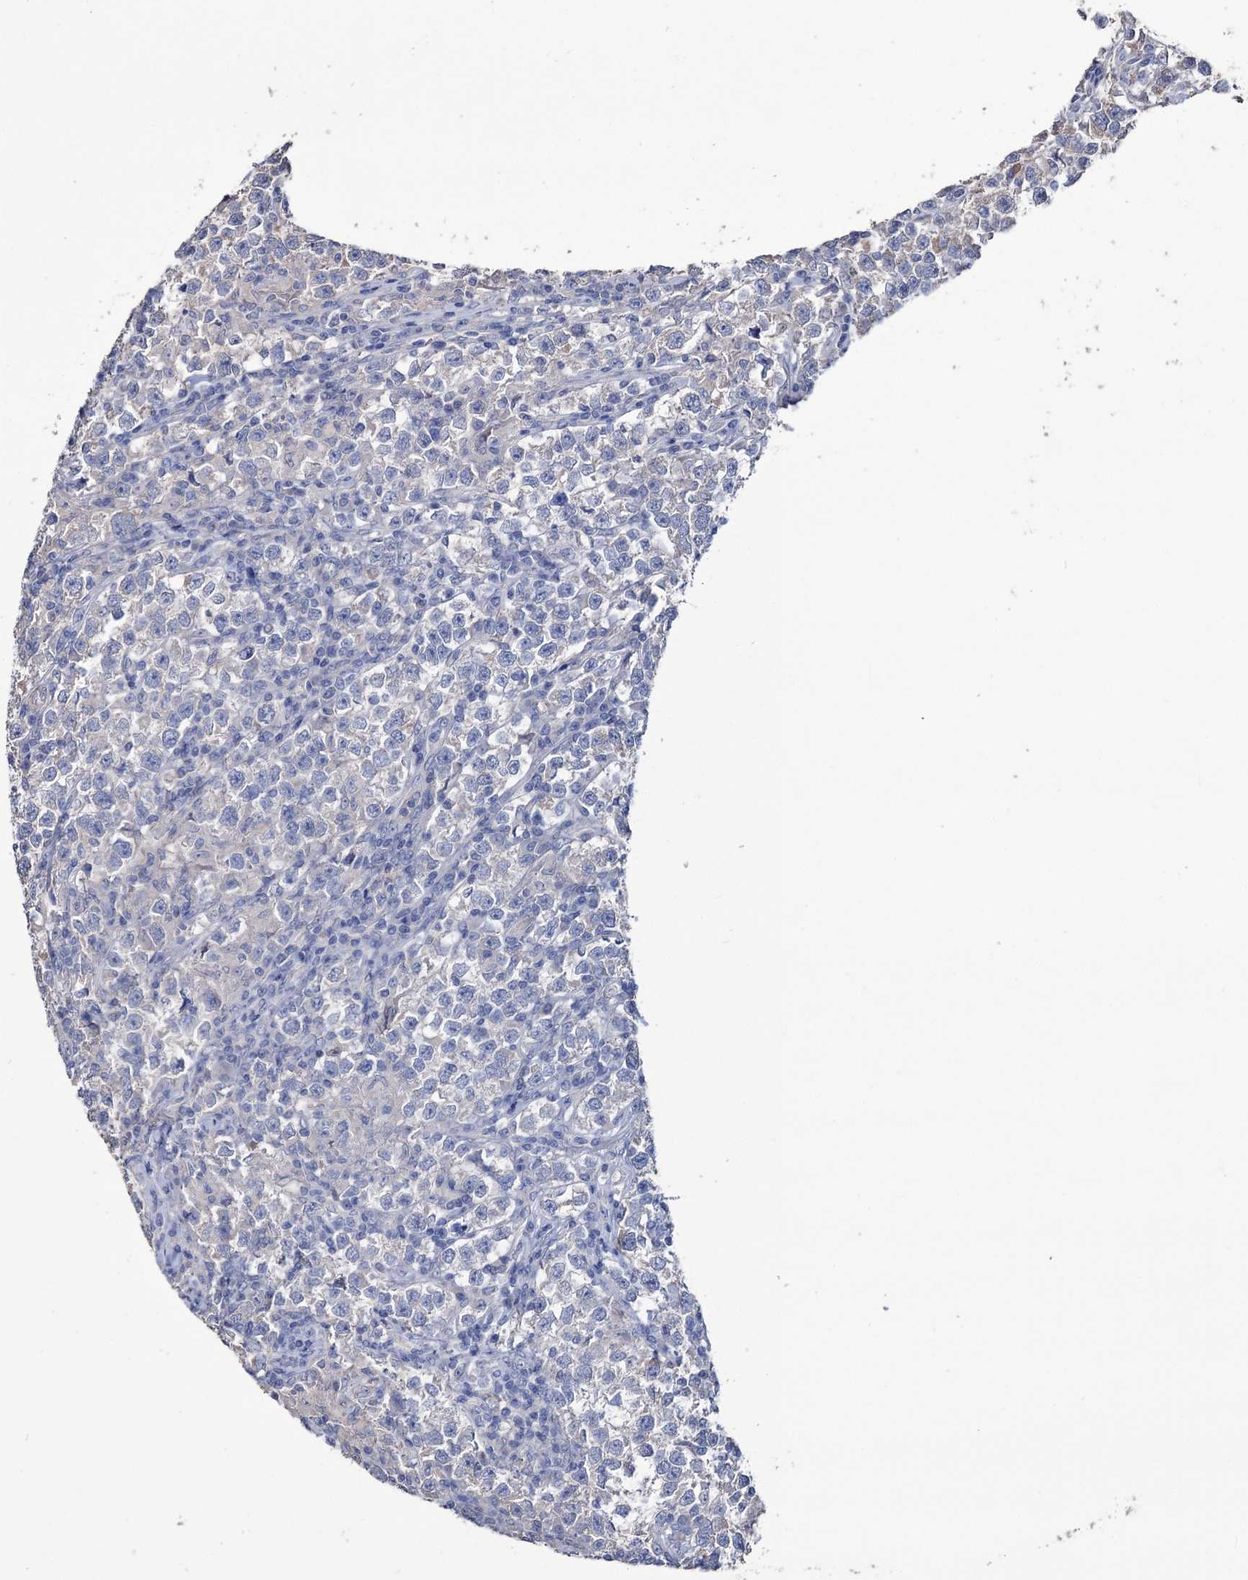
{"staining": {"intensity": "negative", "quantity": "none", "location": "none"}, "tissue": "testis cancer", "cell_type": "Tumor cells", "image_type": "cancer", "snomed": [{"axis": "morphology", "description": "Normal tissue, NOS"}, {"axis": "morphology", "description": "Seminoma, NOS"}, {"axis": "topography", "description": "Testis"}], "caption": "This is an IHC image of human testis cancer. There is no positivity in tumor cells.", "gene": "EPB41L5", "patient": {"sex": "male", "age": 43}}